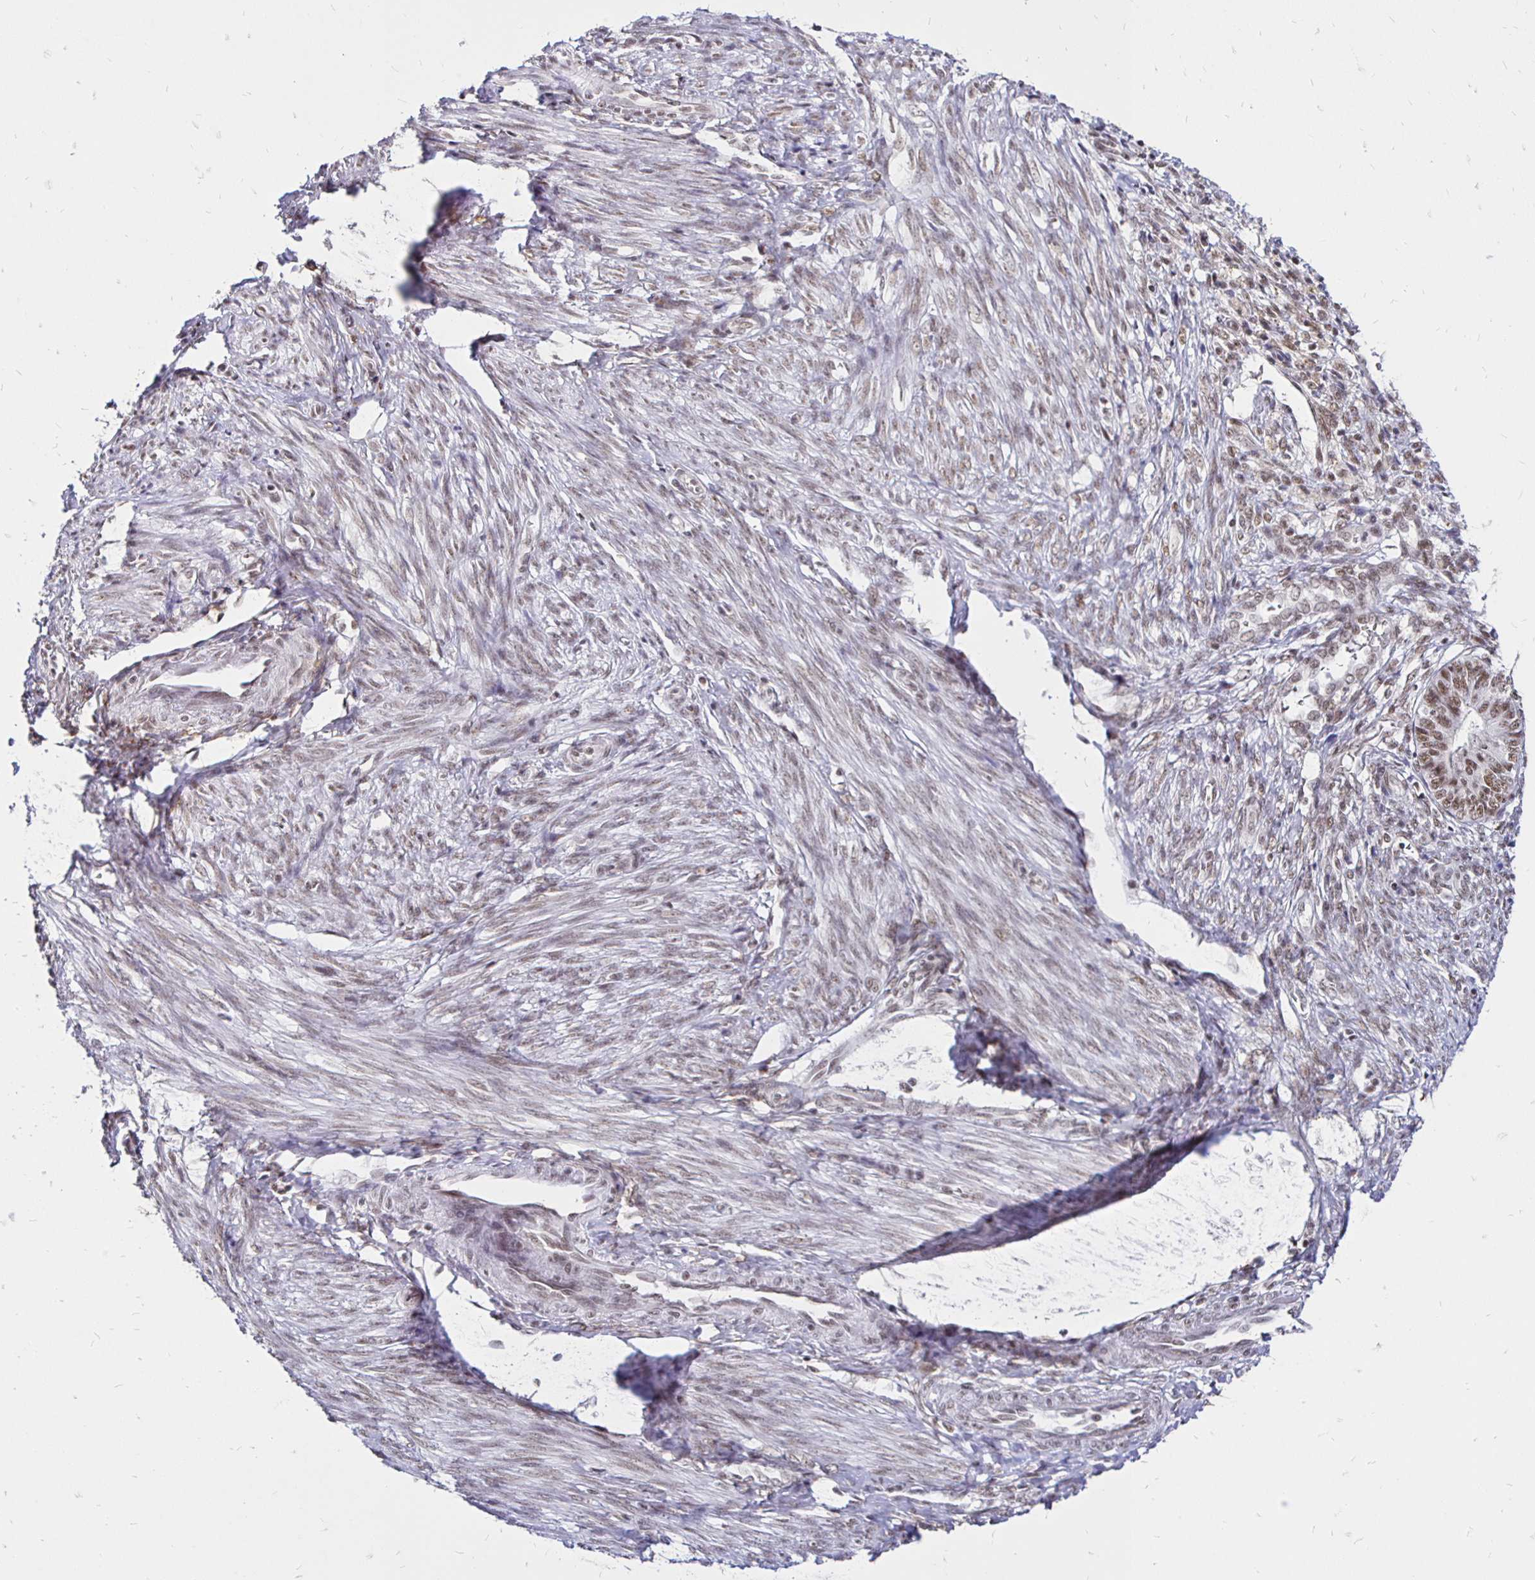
{"staining": {"intensity": "moderate", "quantity": ">75%", "location": "nuclear"}, "tissue": "endometrial cancer", "cell_type": "Tumor cells", "image_type": "cancer", "snomed": [{"axis": "morphology", "description": "Adenocarcinoma, NOS"}, {"axis": "topography", "description": "Endometrium"}], "caption": "Immunohistochemical staining of human endometrial cancer (adenocarcinoma) reveals moderate nuclear protein expression in about >75% of tumor cells. Nuclei are stained in blue.", "gene": "SIN3A", "patient": {"sex": "female", "age": 68}}